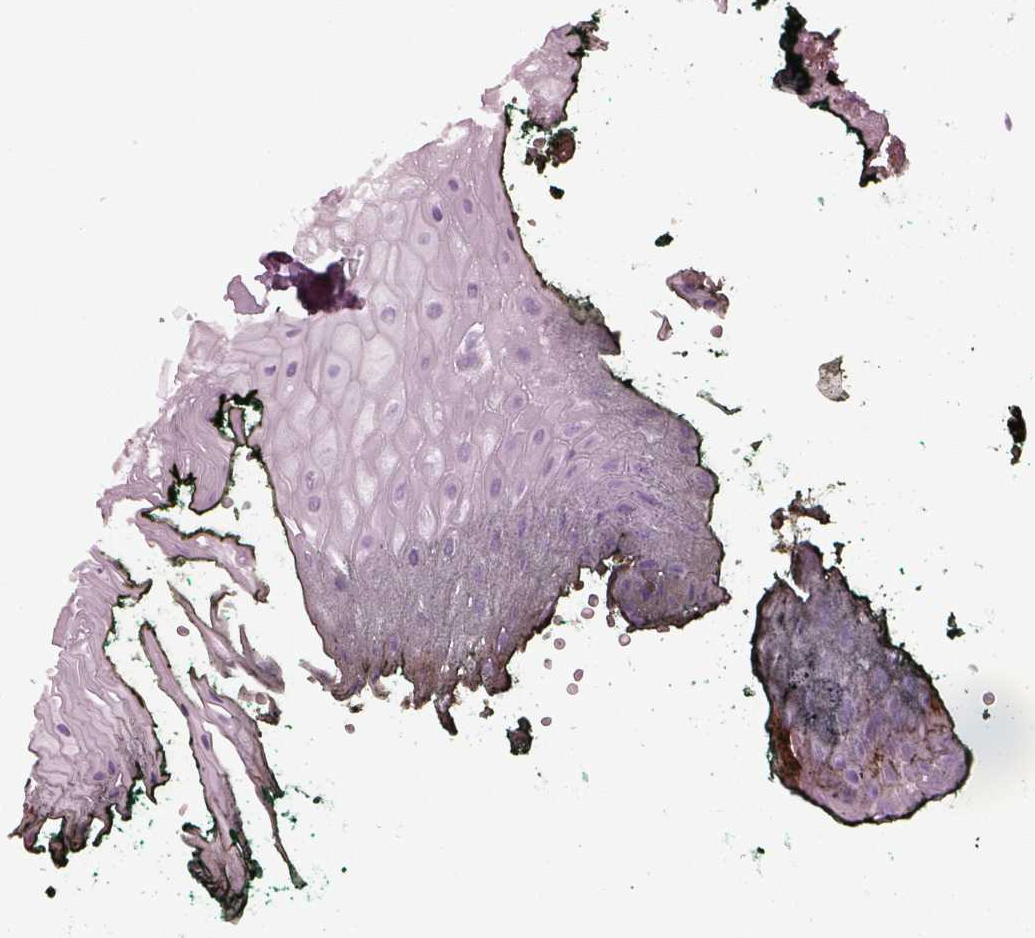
{"staining": {"intensity": "negative", "quantity": "none", "location": "none"}, "tissue": "oral mucosa", "cell_type": "Squamous epithelial cells", "image_type": "normal", "snomed": [{"axis": "morphology", "description": "Normal tissue, NOS"}, {"axis": "topography", "description": "Oral tissue"}, {"axis": "topography", "description": "Head-Neck"}], "caption": "Oral mucosa stained for a protein using immunohistochemistry (IHC) reveals no staining squamous epithelial cells.", "gene": "RCVRN", "patient": {"sex": "female", "age": 68}}